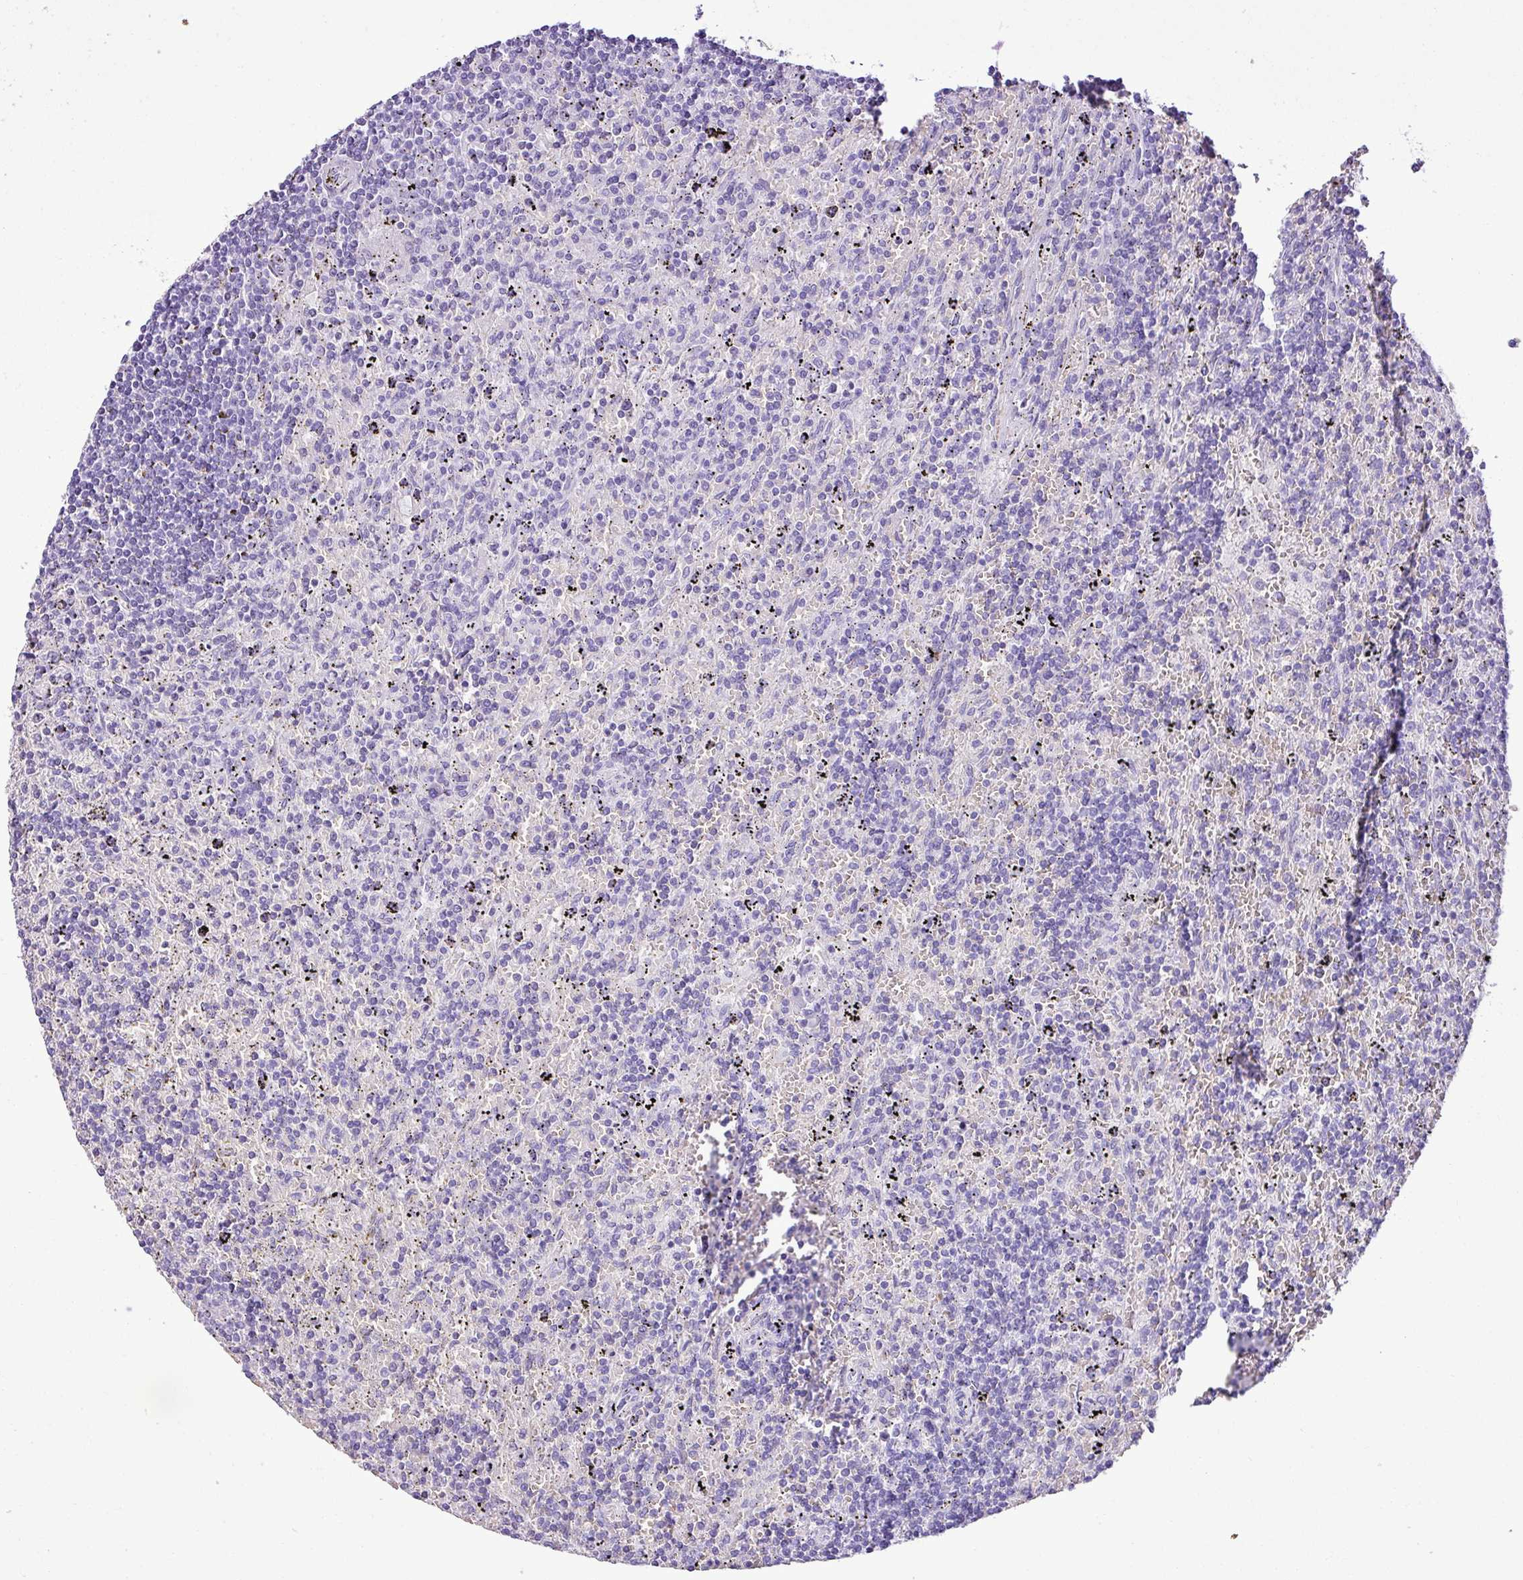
{"staining": {"intensity": "negative", "quantity": "none", "location": "none"}, "tissue": "lymphoma", "cell_type": "Tumor cells", "image_type": "cancer", "snomed": [{"axis": "morphology", "description": "Malignant lymphoma, non-Hodgkin's type, Low grade"}, {"axis": "topography", "description": "Spleen"}], "caption": "Immunohistochemical staining of human malignant lymphoma, non-Hodgkin's type (low-grade) shows no significant staining in tumor cells.", "gene": "ZSCAN5A", "patient": {"sex": "male", "age": 76}}